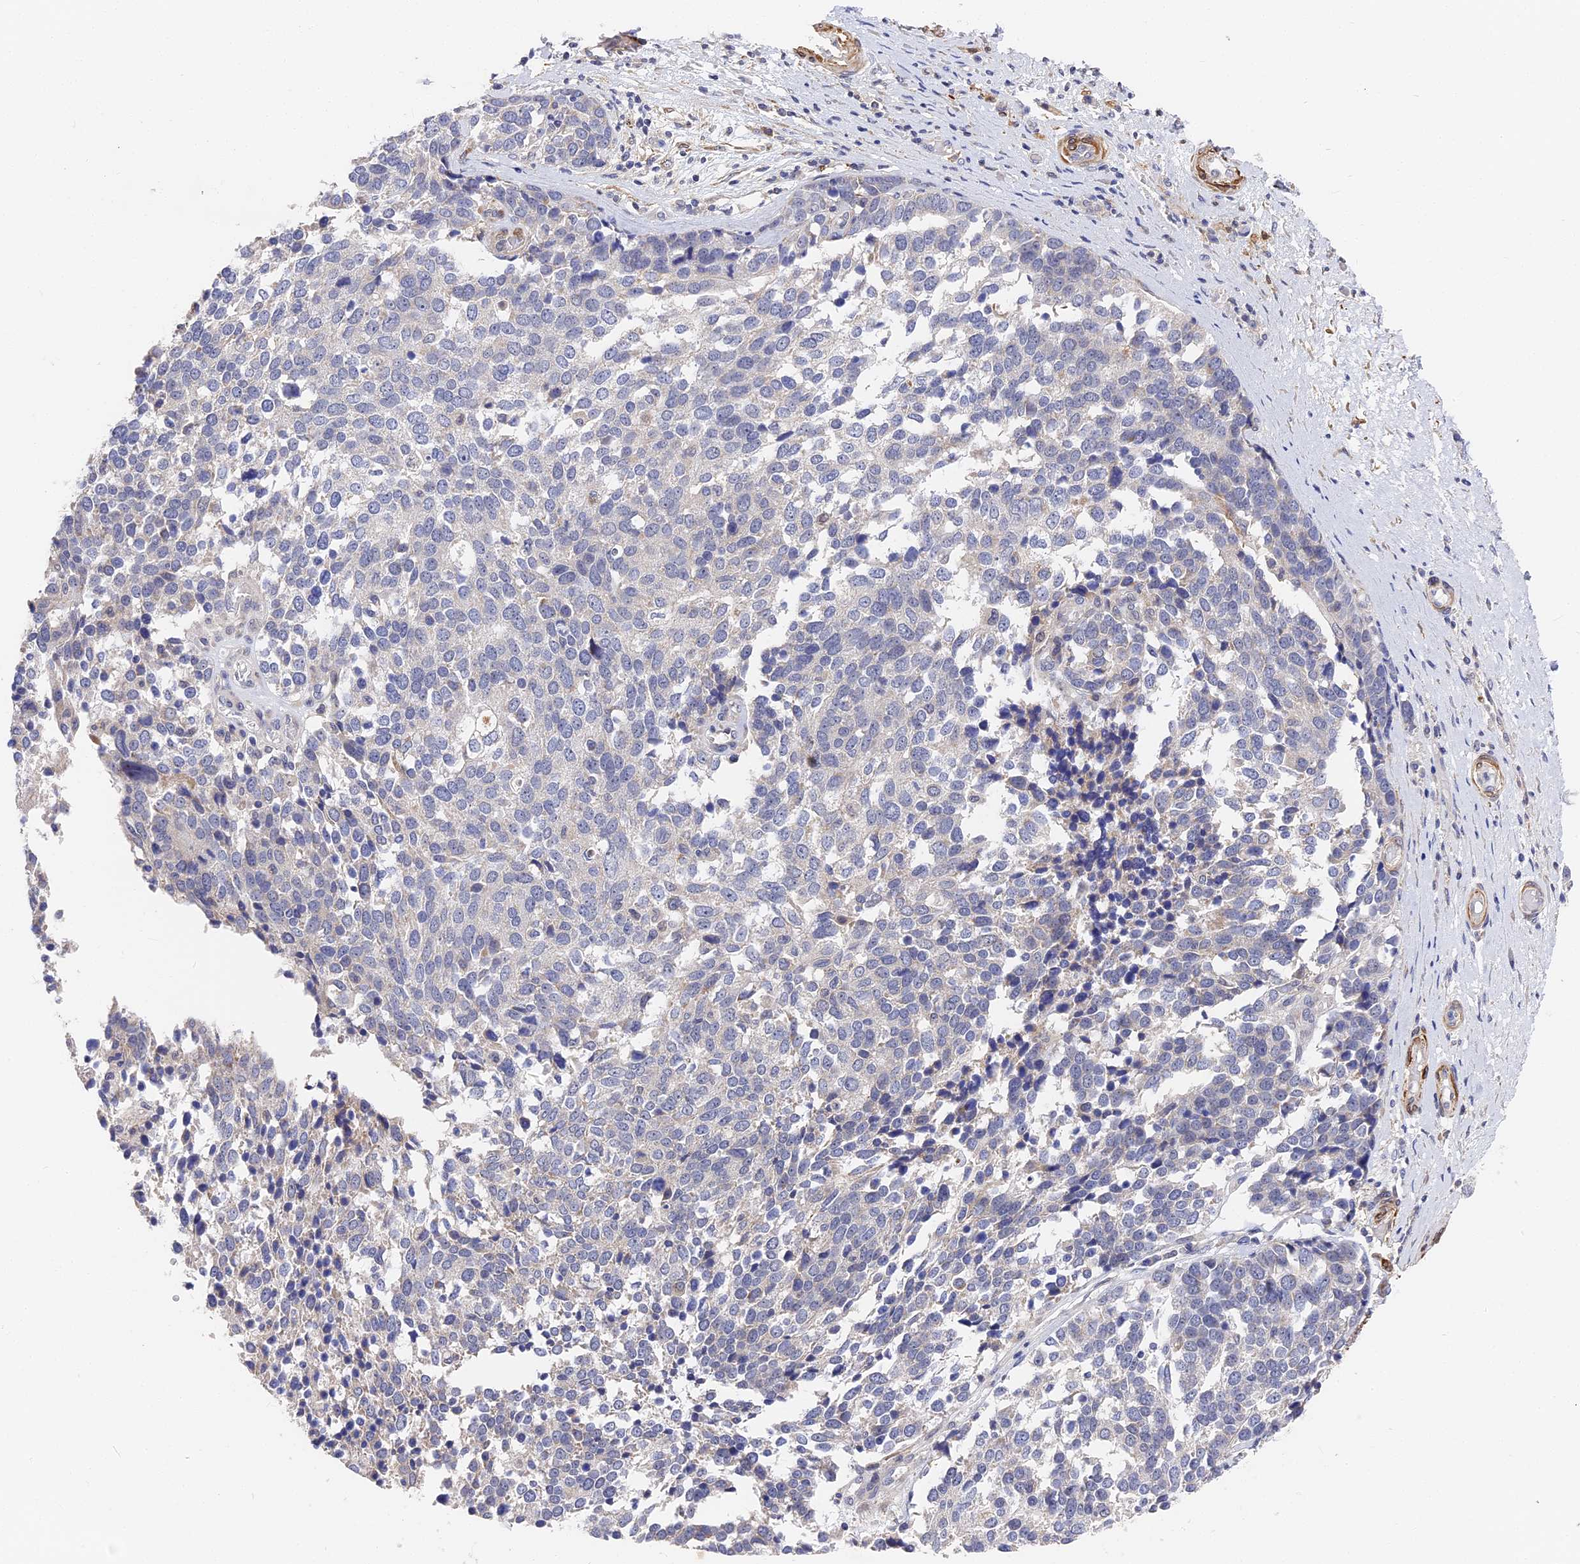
{"staining": {"intensity": "negative", "quantity": "none", "location": "none"}, "tissue": "ovarian cancer", "cell_type": "Tumor cells", "image_type": "cancer", "snomed": [{"axis": "morphology", "description": "Cystadenocarcinoma, serous, NOS"}, {"axis": "topography", "description": "Ovary"}], "caption": "There is no significant positivity in tumor cells of serous cystadenocarcinoma (ovarian). (DAB IHC, high magnification).", "gene": "CCDC113", "patient": {"sex": "female", "age": 44}}